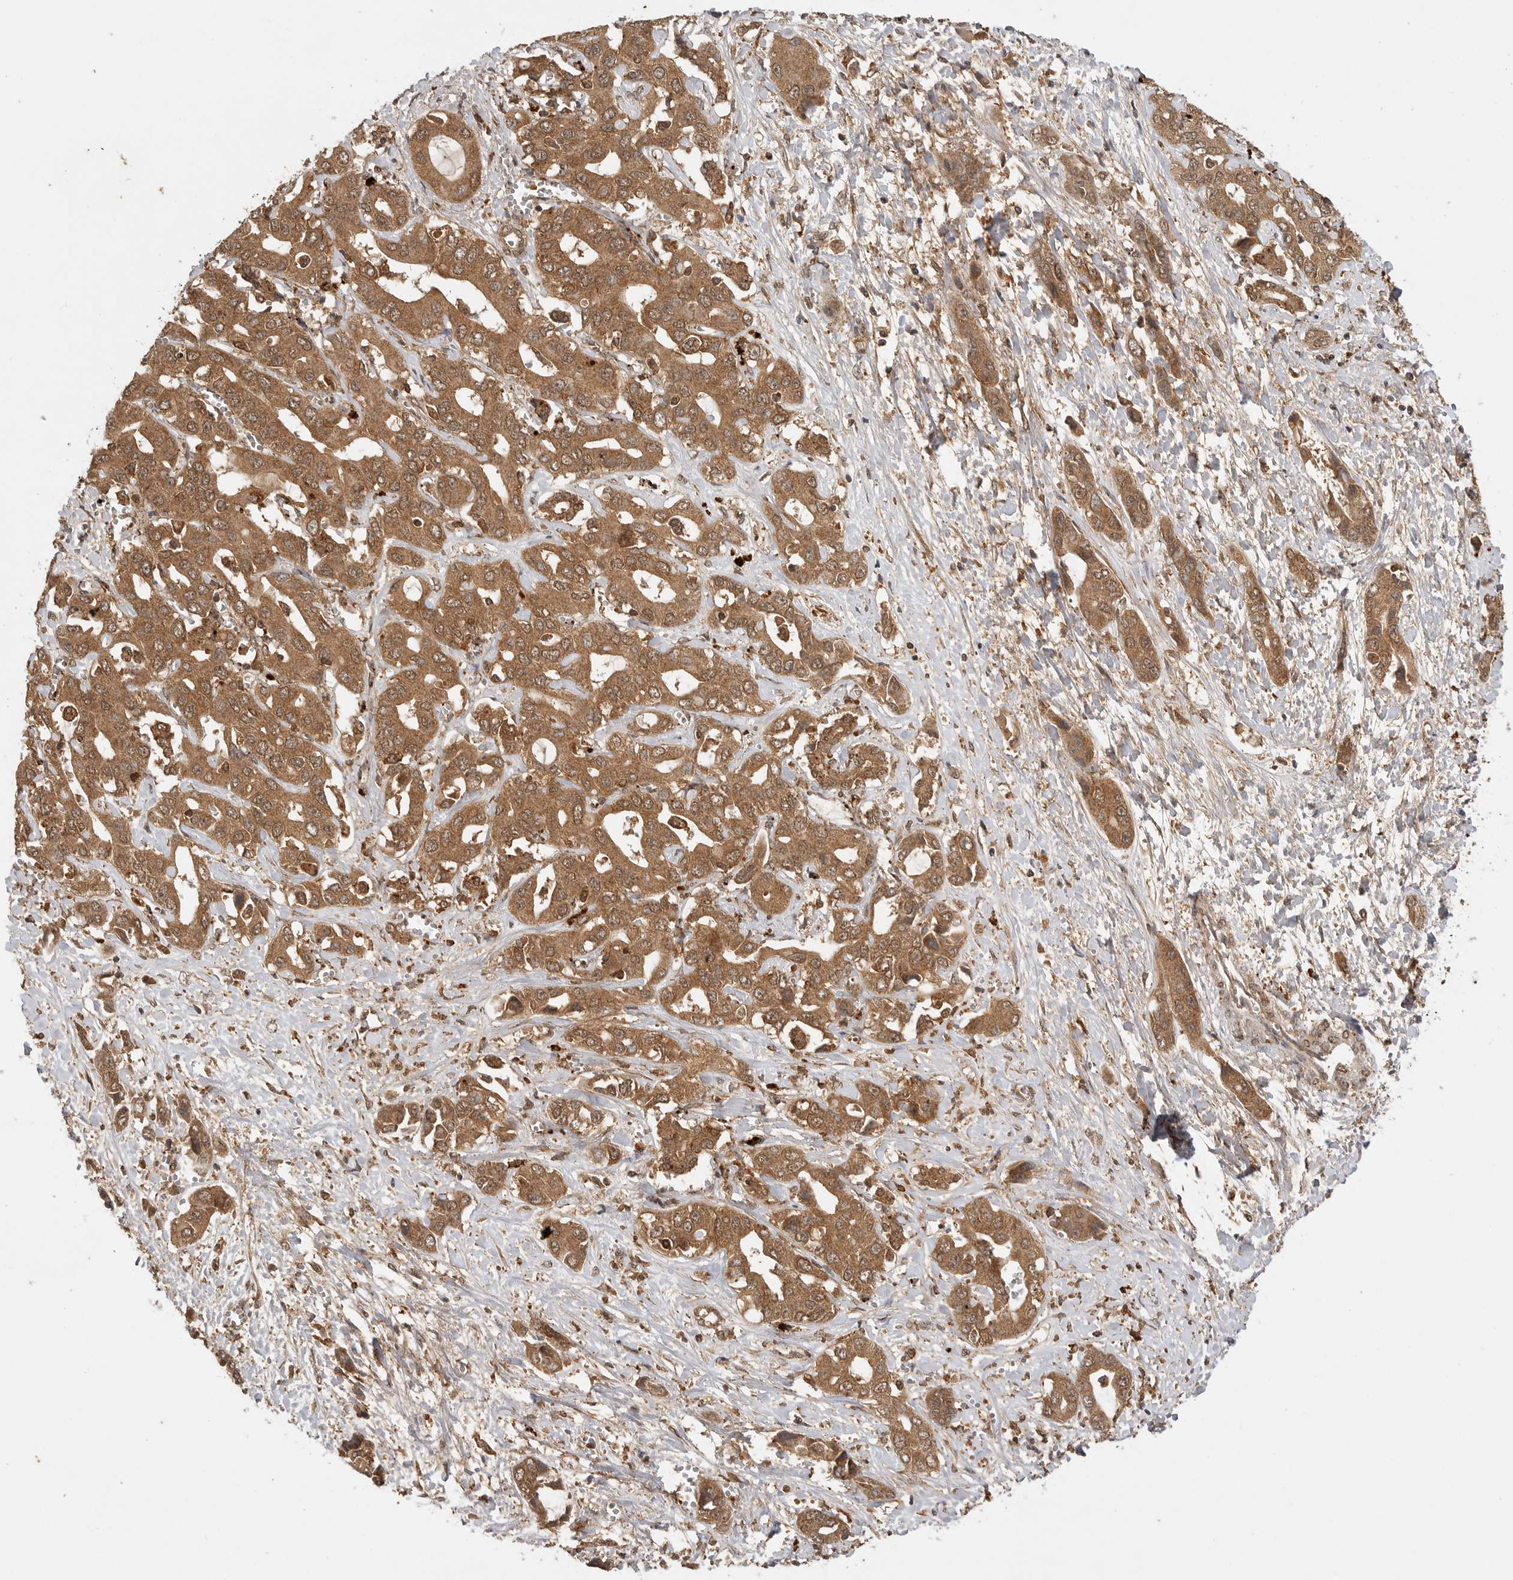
{"staining": {"intensity": "moderate", "quantity": ">75%", "location": "cytoplasmic/membranous"}, "tissue": "liver cancer", "cell_type": "Tumor cells", "image_type": "cancer", "snomed": [{"axis": "morphology", "description": "Cholangiocarcinoma"}, {"axis": "topography", "description": "Liver"}], "caption": "Liver cancer stained for a protein (brown) exhibits moderate cytoplasmic/membranous positive staining in about >75% of tumor cells.", "gene": "ICOSLG", "patient": {"sex": "female", "age": 52}}